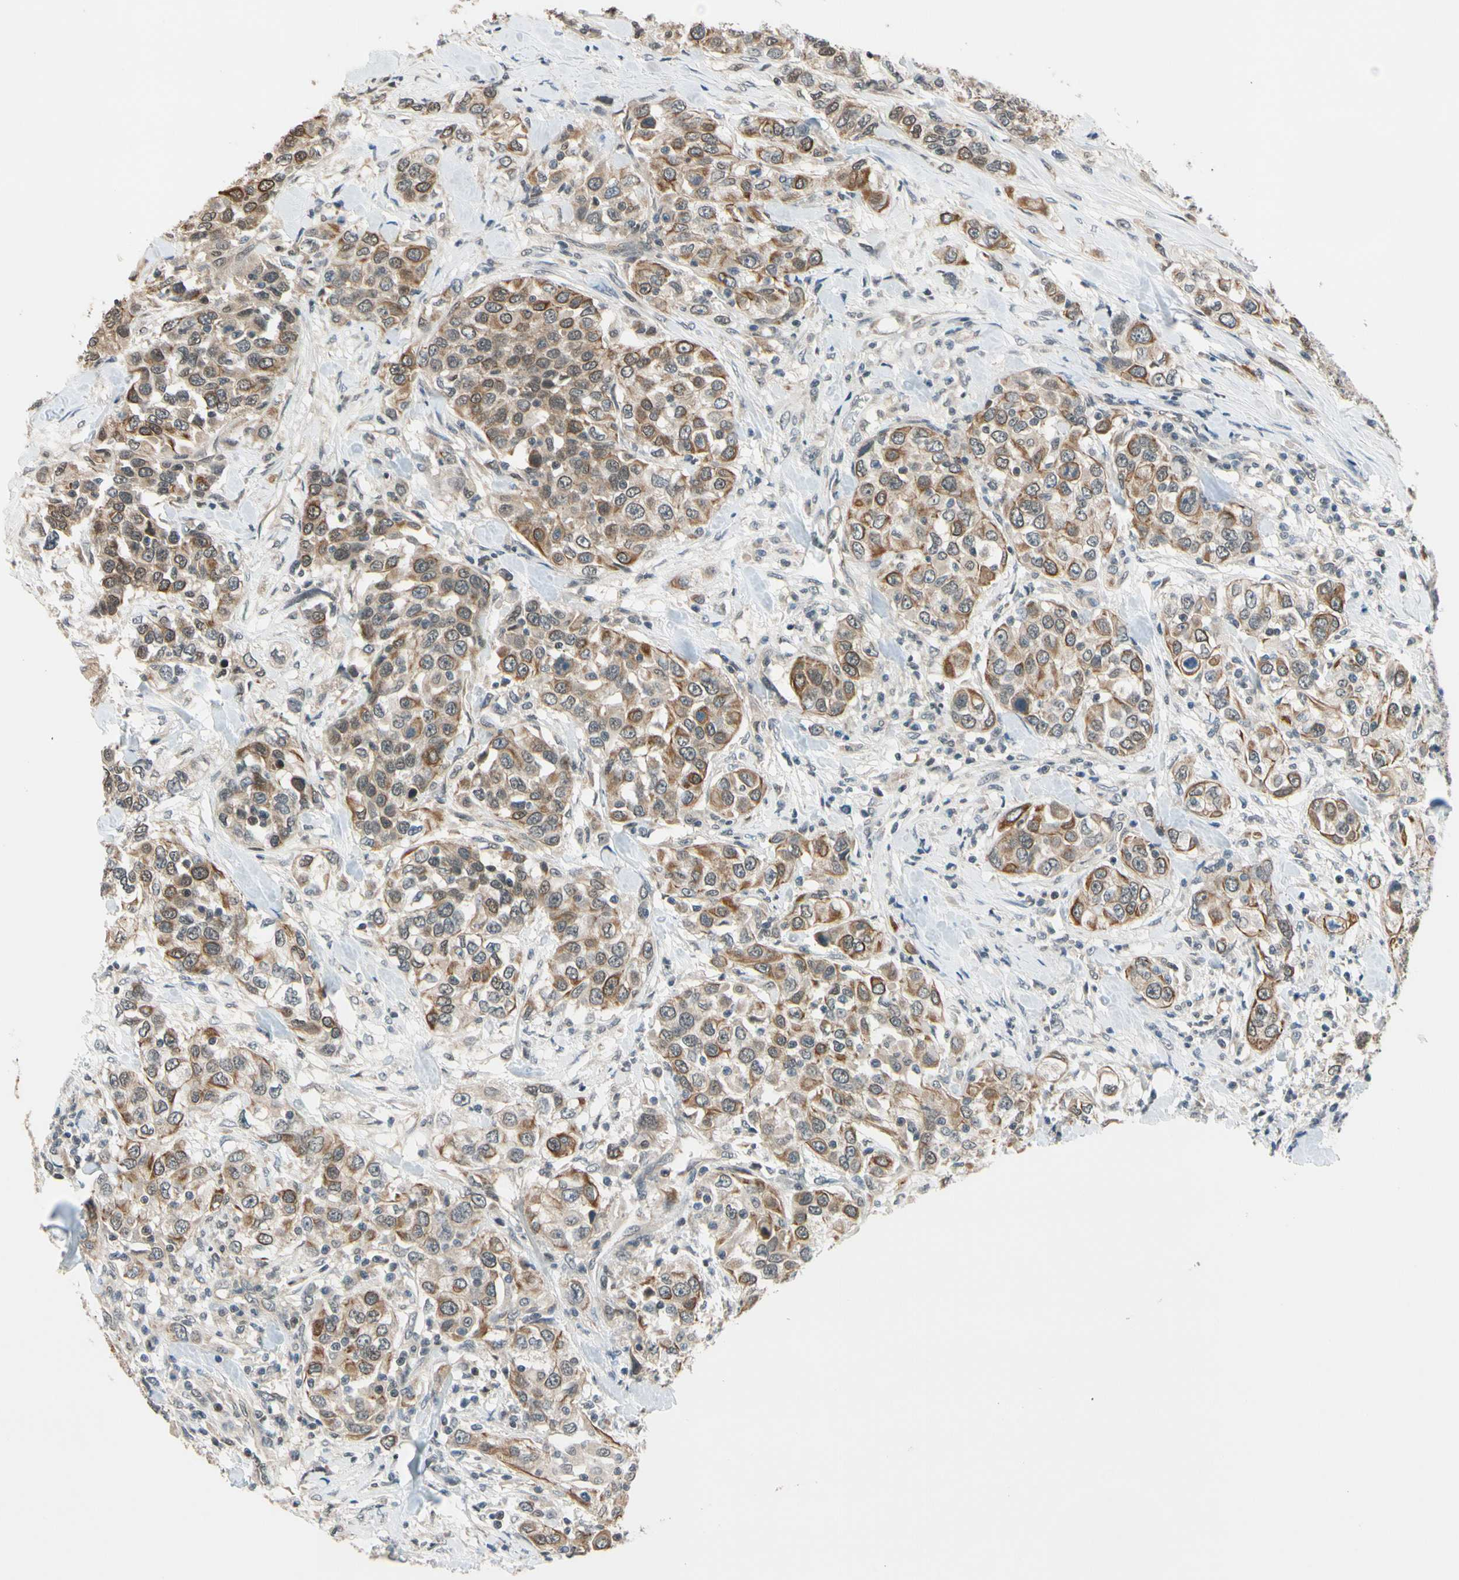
{"staining": {"intensity": "moderate", "quantity": ">75%", "location": "cytoplasmic/membranous"}, "tissue": "urothelial cancer", "cell_type": "Tumor cells", "image_type": "cancer", "snomed": [{"axis": "morphology", "description": "Urothelial carcinoma, High grade"}, {"axis": "topography", "description": "Urinary bladder"}], "caption": "Immunohistochemical staining of human urothelial carcinoma (high-grade) displays medium levels of moderate cytoplasmic/membranous protein expression in approximately >75% of tumor cells.", "gene": "TAF12", "patient": {"sex": "female", "age": 80}}